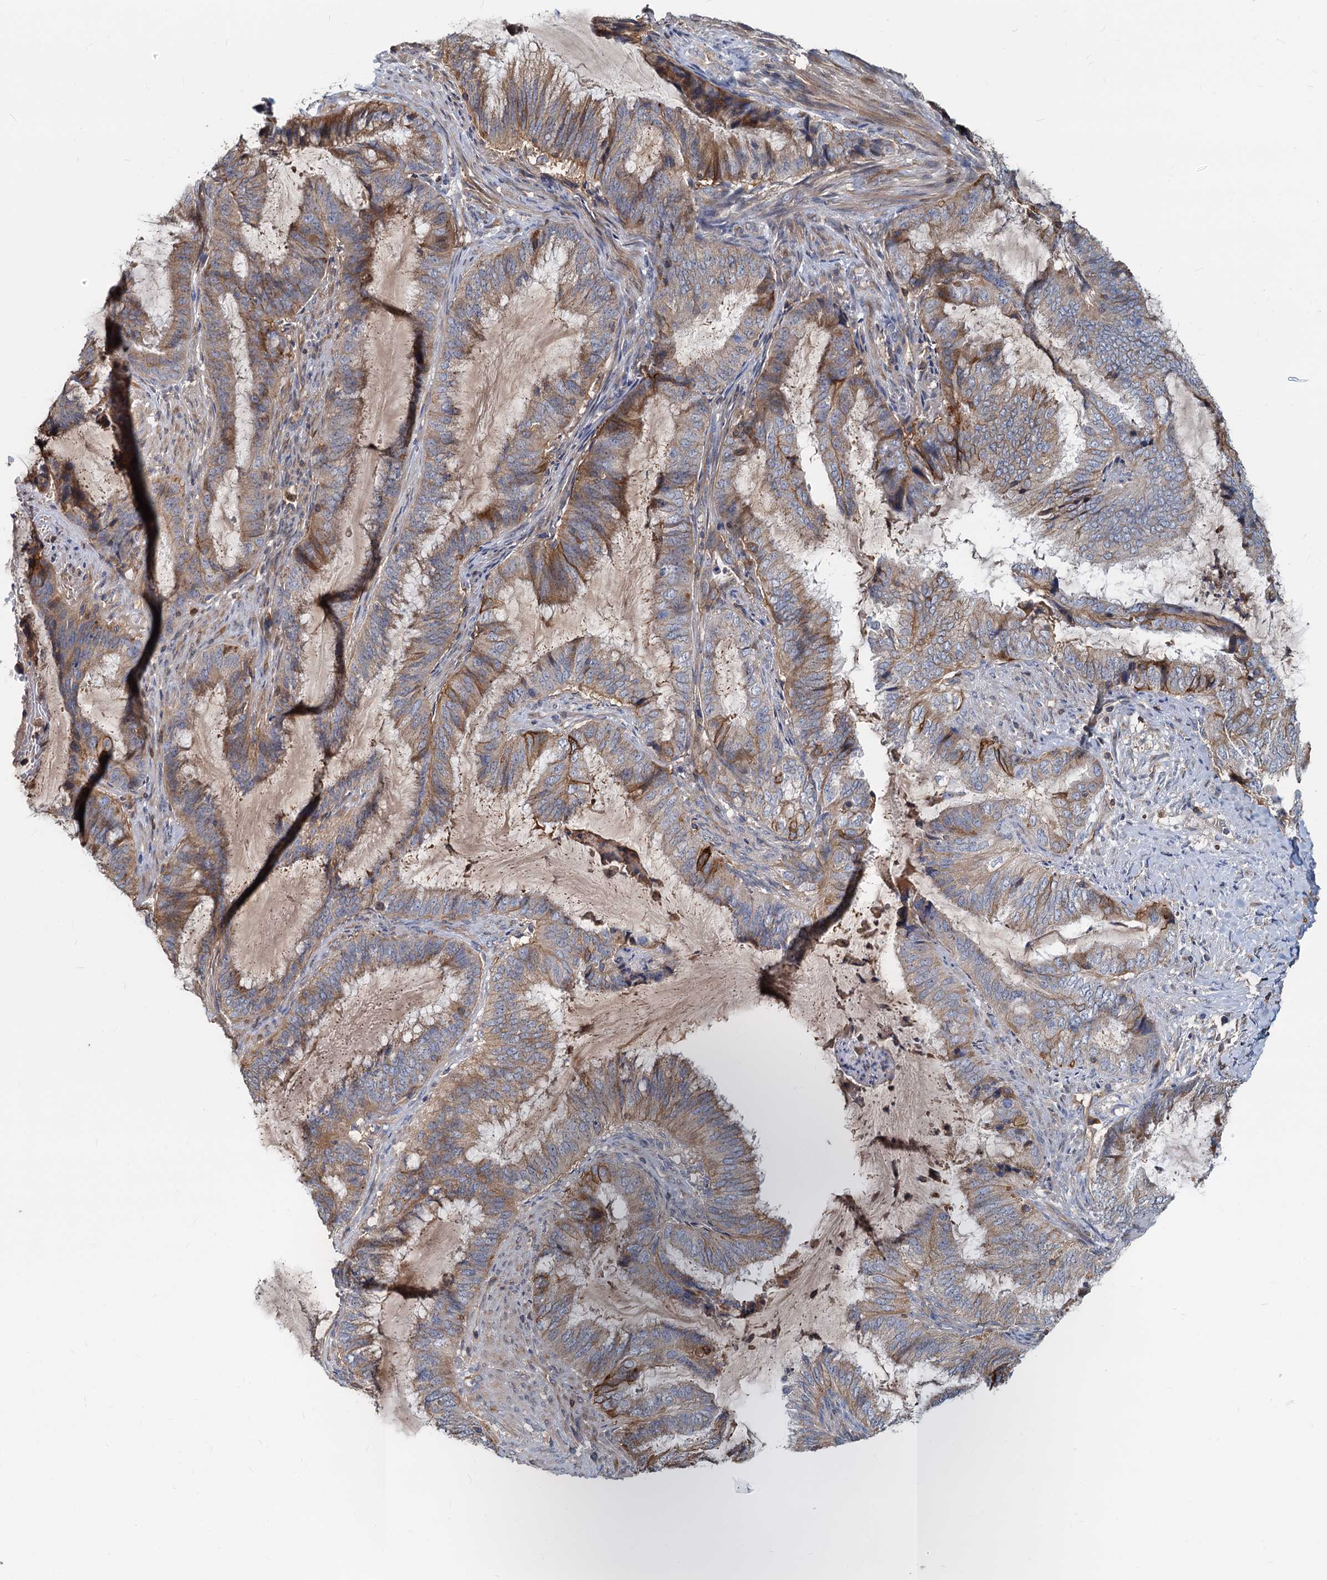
{"staining": {"intensity": "moderate", "quantity": "25%-75%", "location": "cytoplasmic/membranous"}, "tissue": "endometrial cancer", "cell_type": "Tumor cells", "image_type": "cancer", "snomed": [{"axis": "morphology", "description": "Adenocarcinoma, NOS"}, {"axis": "topography", "description": "Endometrium"}], "caption": "High-power microscopy captured an immunohistochemistry micrograph of endometrial cancer, revealing moderate cytoplasmic/membranous positivity in approximately 25%-75% of tumor cells.", "gene": "LNX2", "patient": {"sex": "female", "age": 51}}